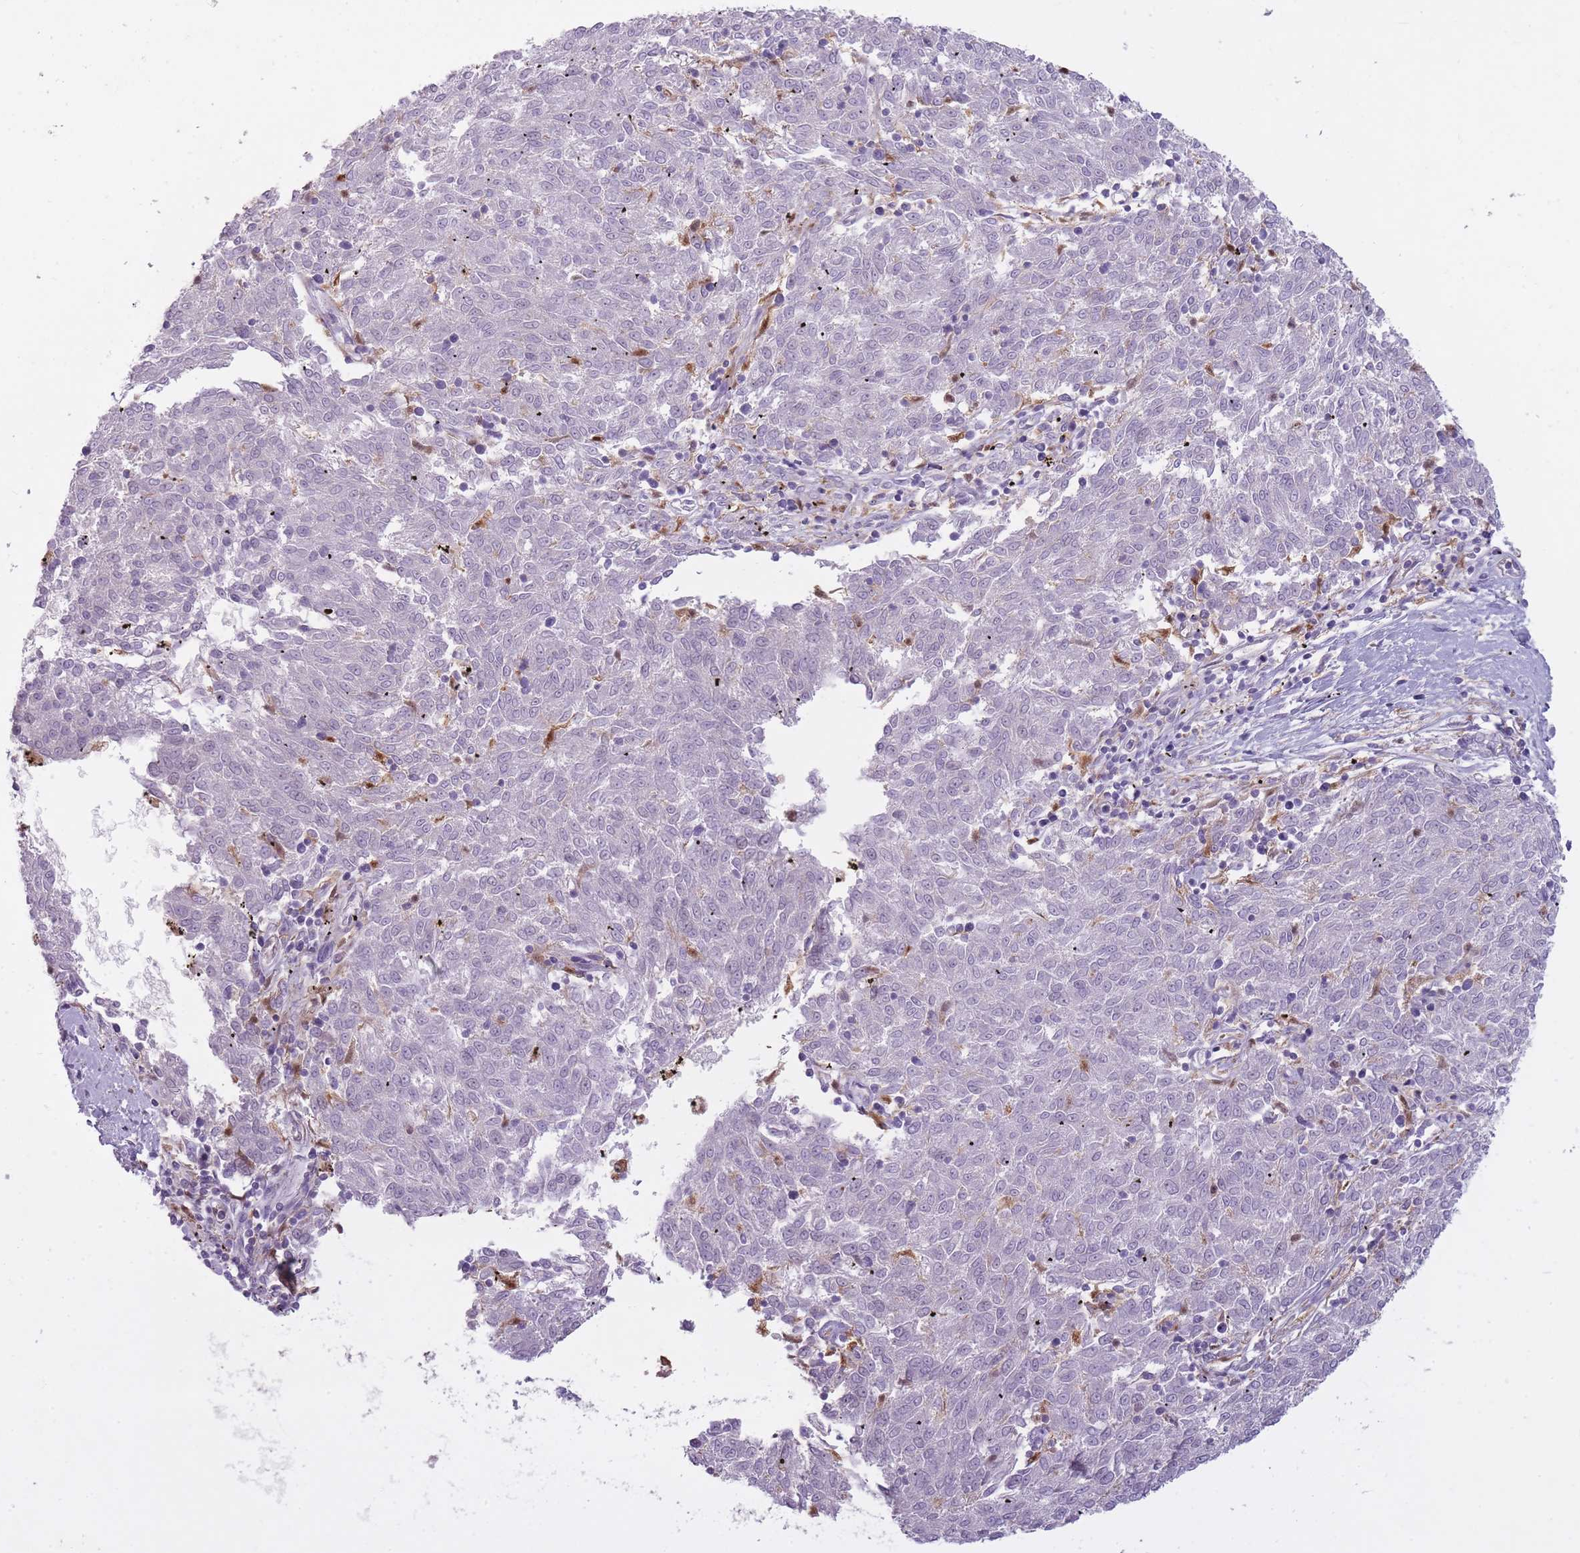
{"staining": {"intensity": "negative", "quantity": "none", "location": "none"}, "tissue": "melanoma", "cell_type": "Tumor cells", "image_type": "cancer", "snomed": [{"axis": "morphology", "description": "Malignant melanoma, NOS"}, {"axis": "topography", "description": "Skin"}], "caption": "Protein analysis of melanoma displays no significant staining in tumor cells. (DAB (3,3'-diaminobenzidine) IHC with hematoxylin counter stain).", "gene": "LGALS9", "patient": {"sex": "female", "age": 72}}